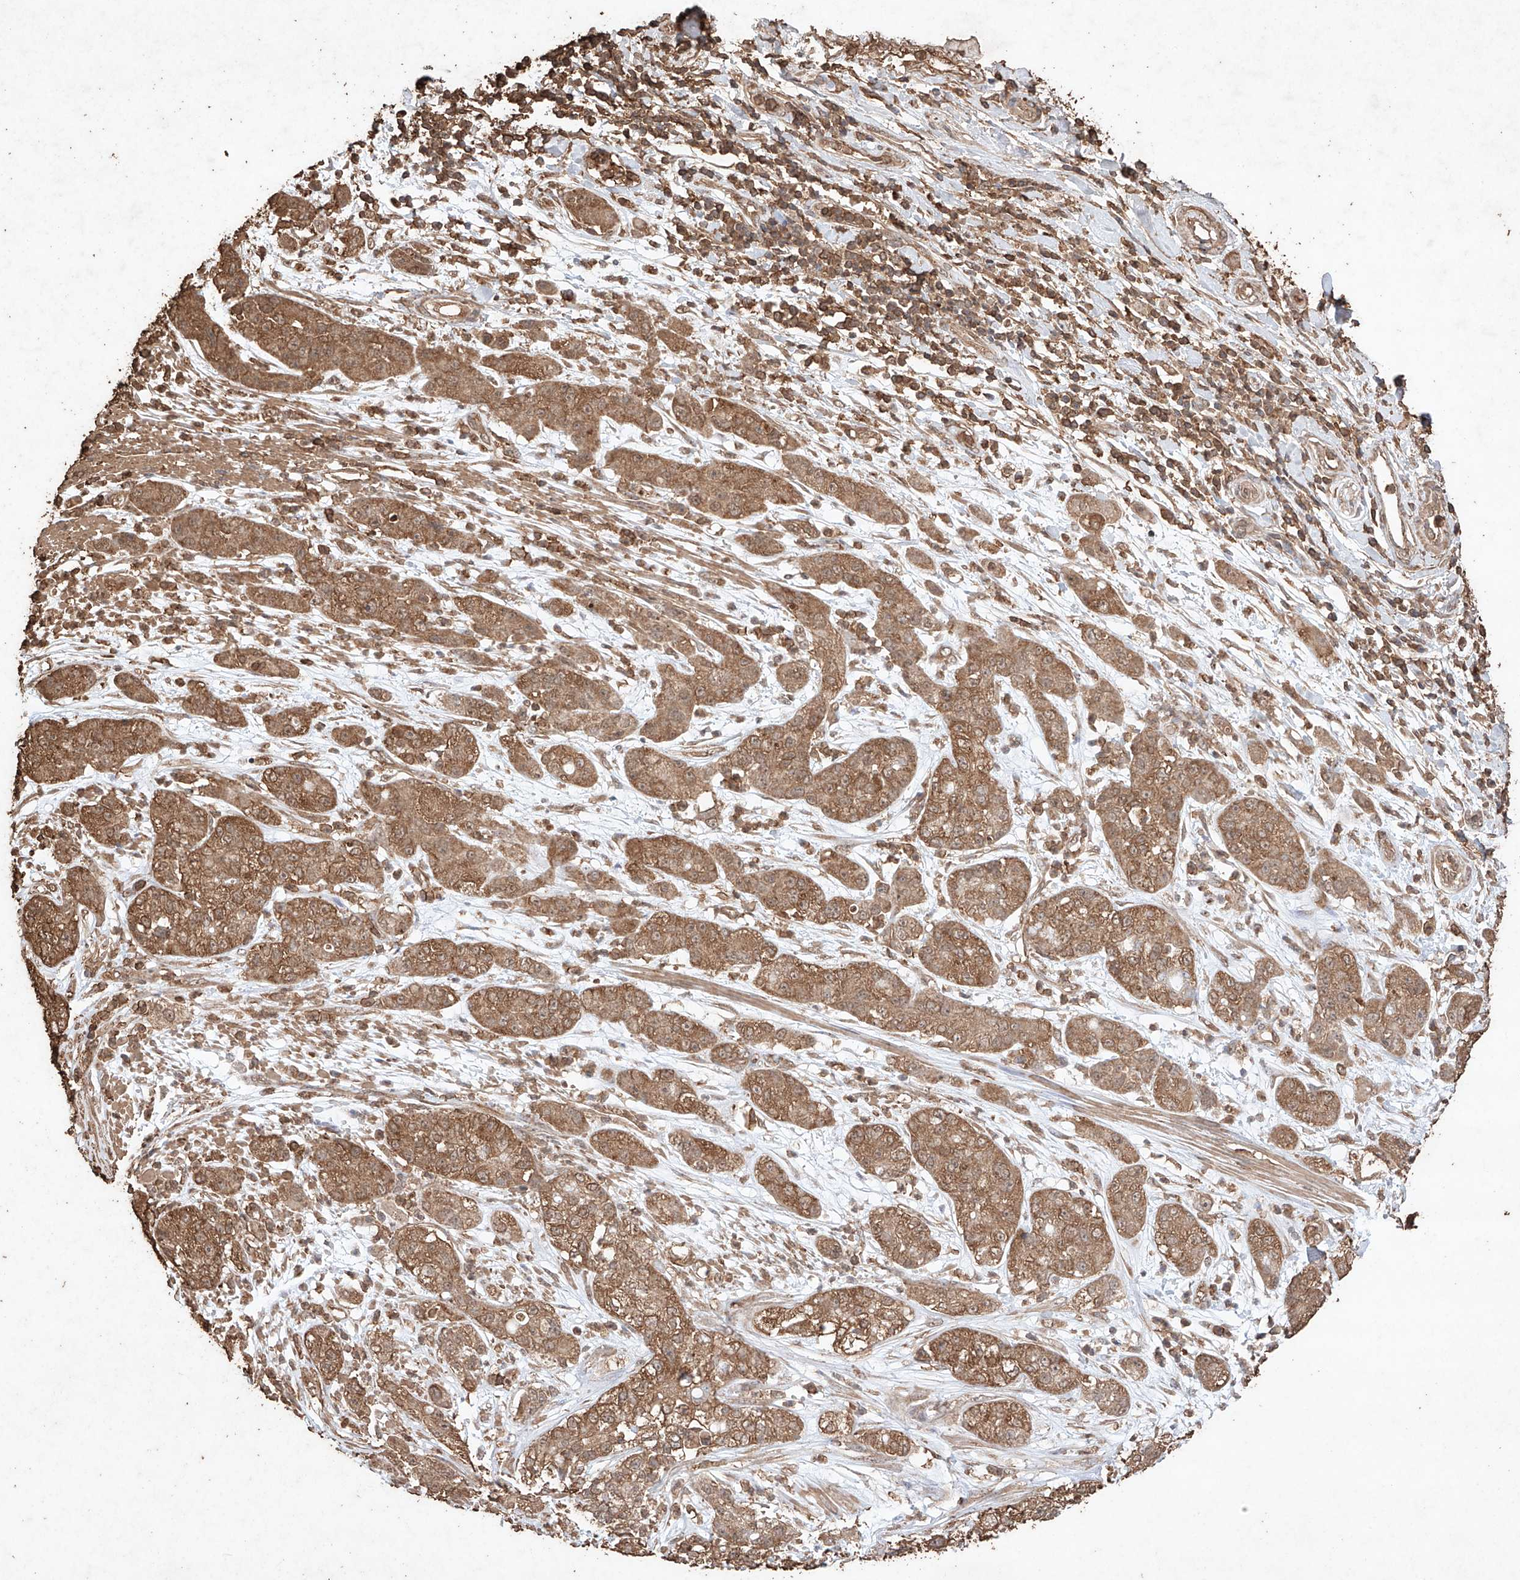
{"staining": {"intensity": "moderate", "quantity": ">75%", "location": "cytoplasmic/membranous"}, "tissue": "pancreatic cancer", "cell_type": "Tumor cells", "image_type": "cancer", "snomed": [{"axis": "morphology", "description": "Adenocarcinoma, NOS"}, {"axis": "topography", "description": "Pancreas"}], "caption": "This photomicrograph demonstrates IHC staining of pancreatic cancer (adenocarcinoma), with medium moderate cytoplasmic/membranous positivity in approximately >75% of tumor cells.", "gene": "M6PR", "patient": {"sex": "female", "age": 78}}